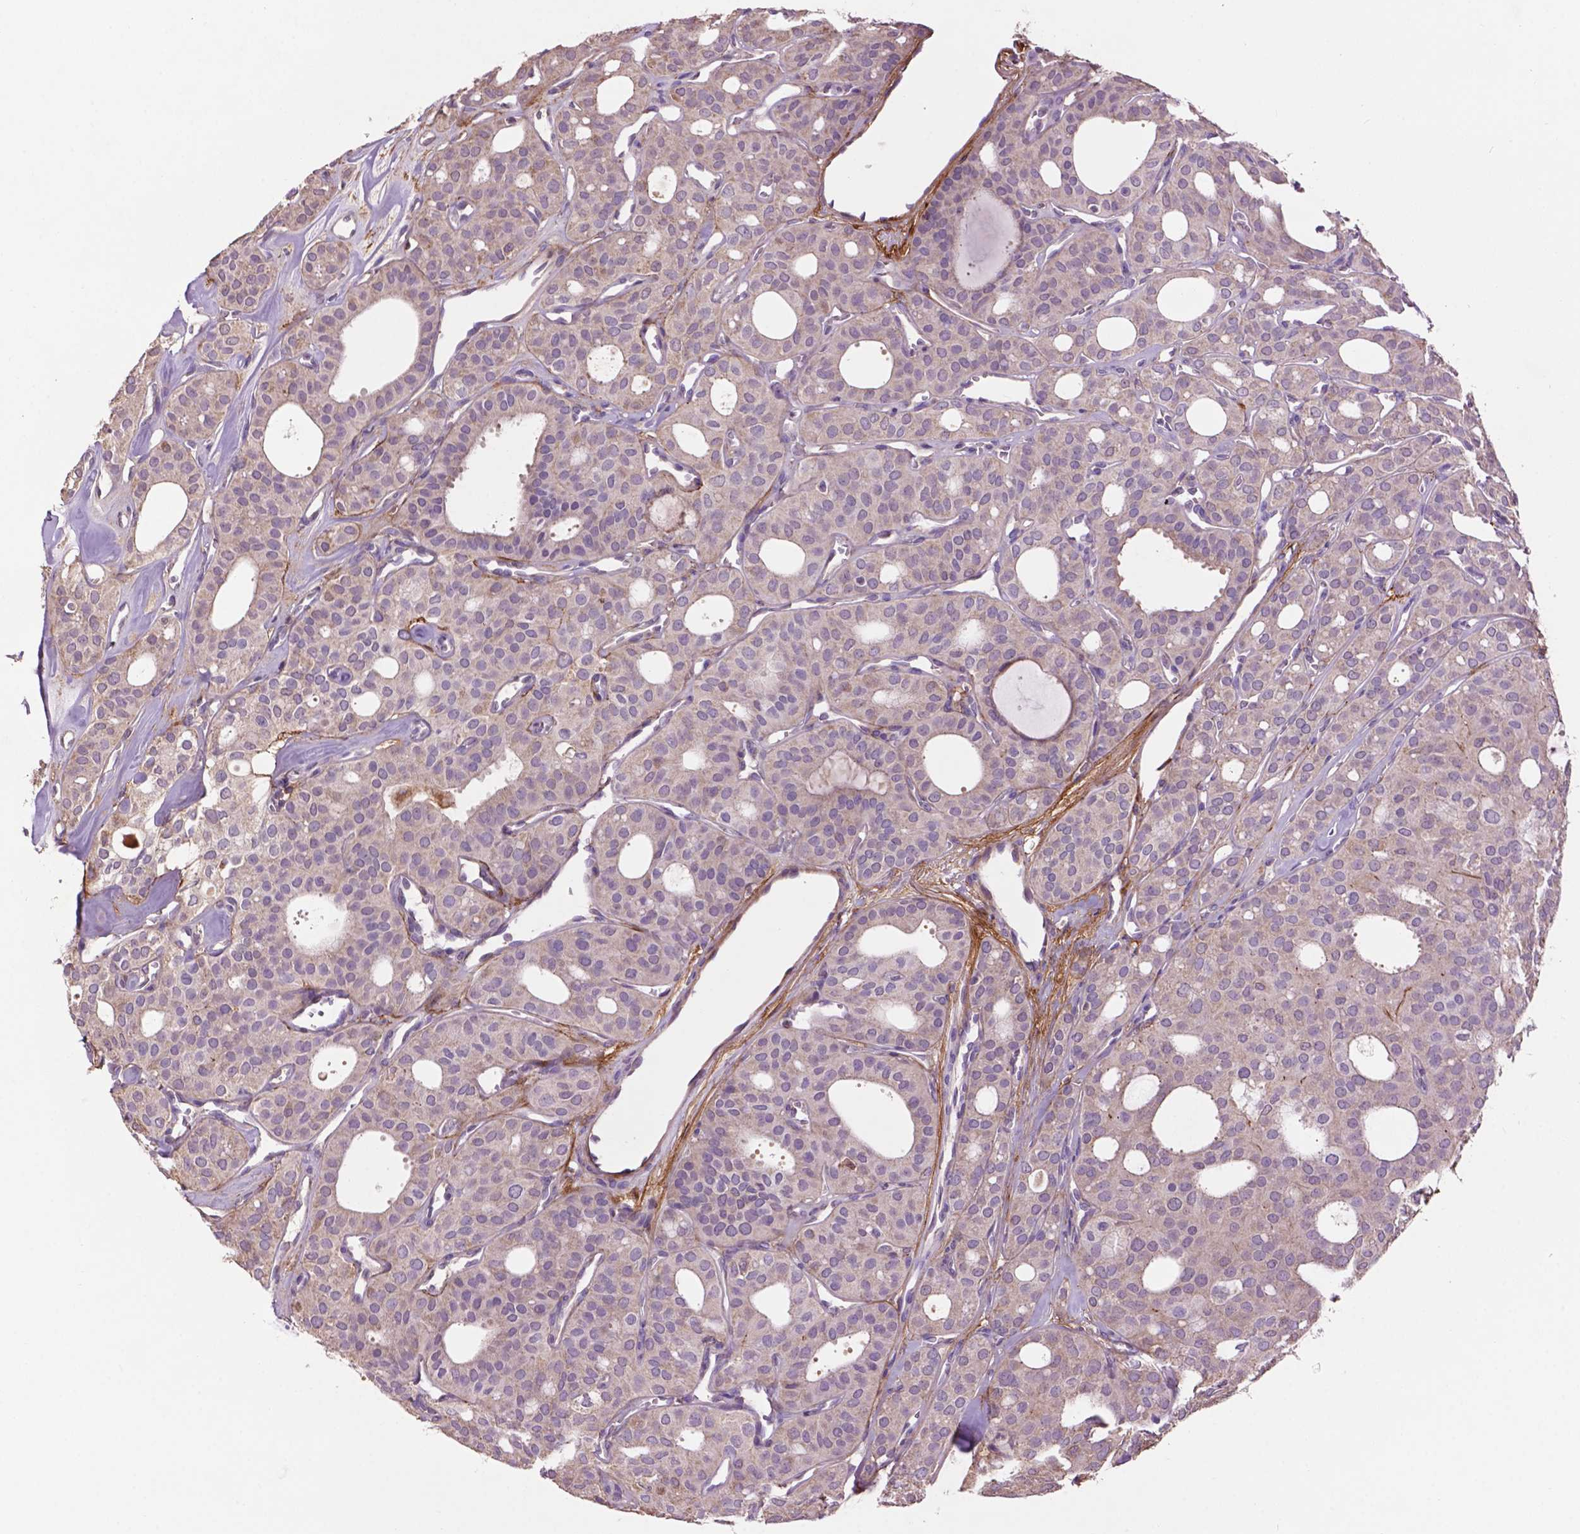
{"staining": {"intensity": "negative", "quantity": "none", "location": "none"}, "tissue": "thyroid cancer", "cell_type": "Tumor cells", "image_type": "cancer", "snomed": [{"axis": "morphology", "description": "Follicular adenoma carcinoma, NOS"}, {"axis": "topography", "description": "Thyroid gland"}], "caption": "An image of thyroid follicular adenoma carcinoma stained for a protein reveals no brown staining in tumor cells.", "gene": "LRRC3C", "patient": {"sex": "male", "age": 75}}